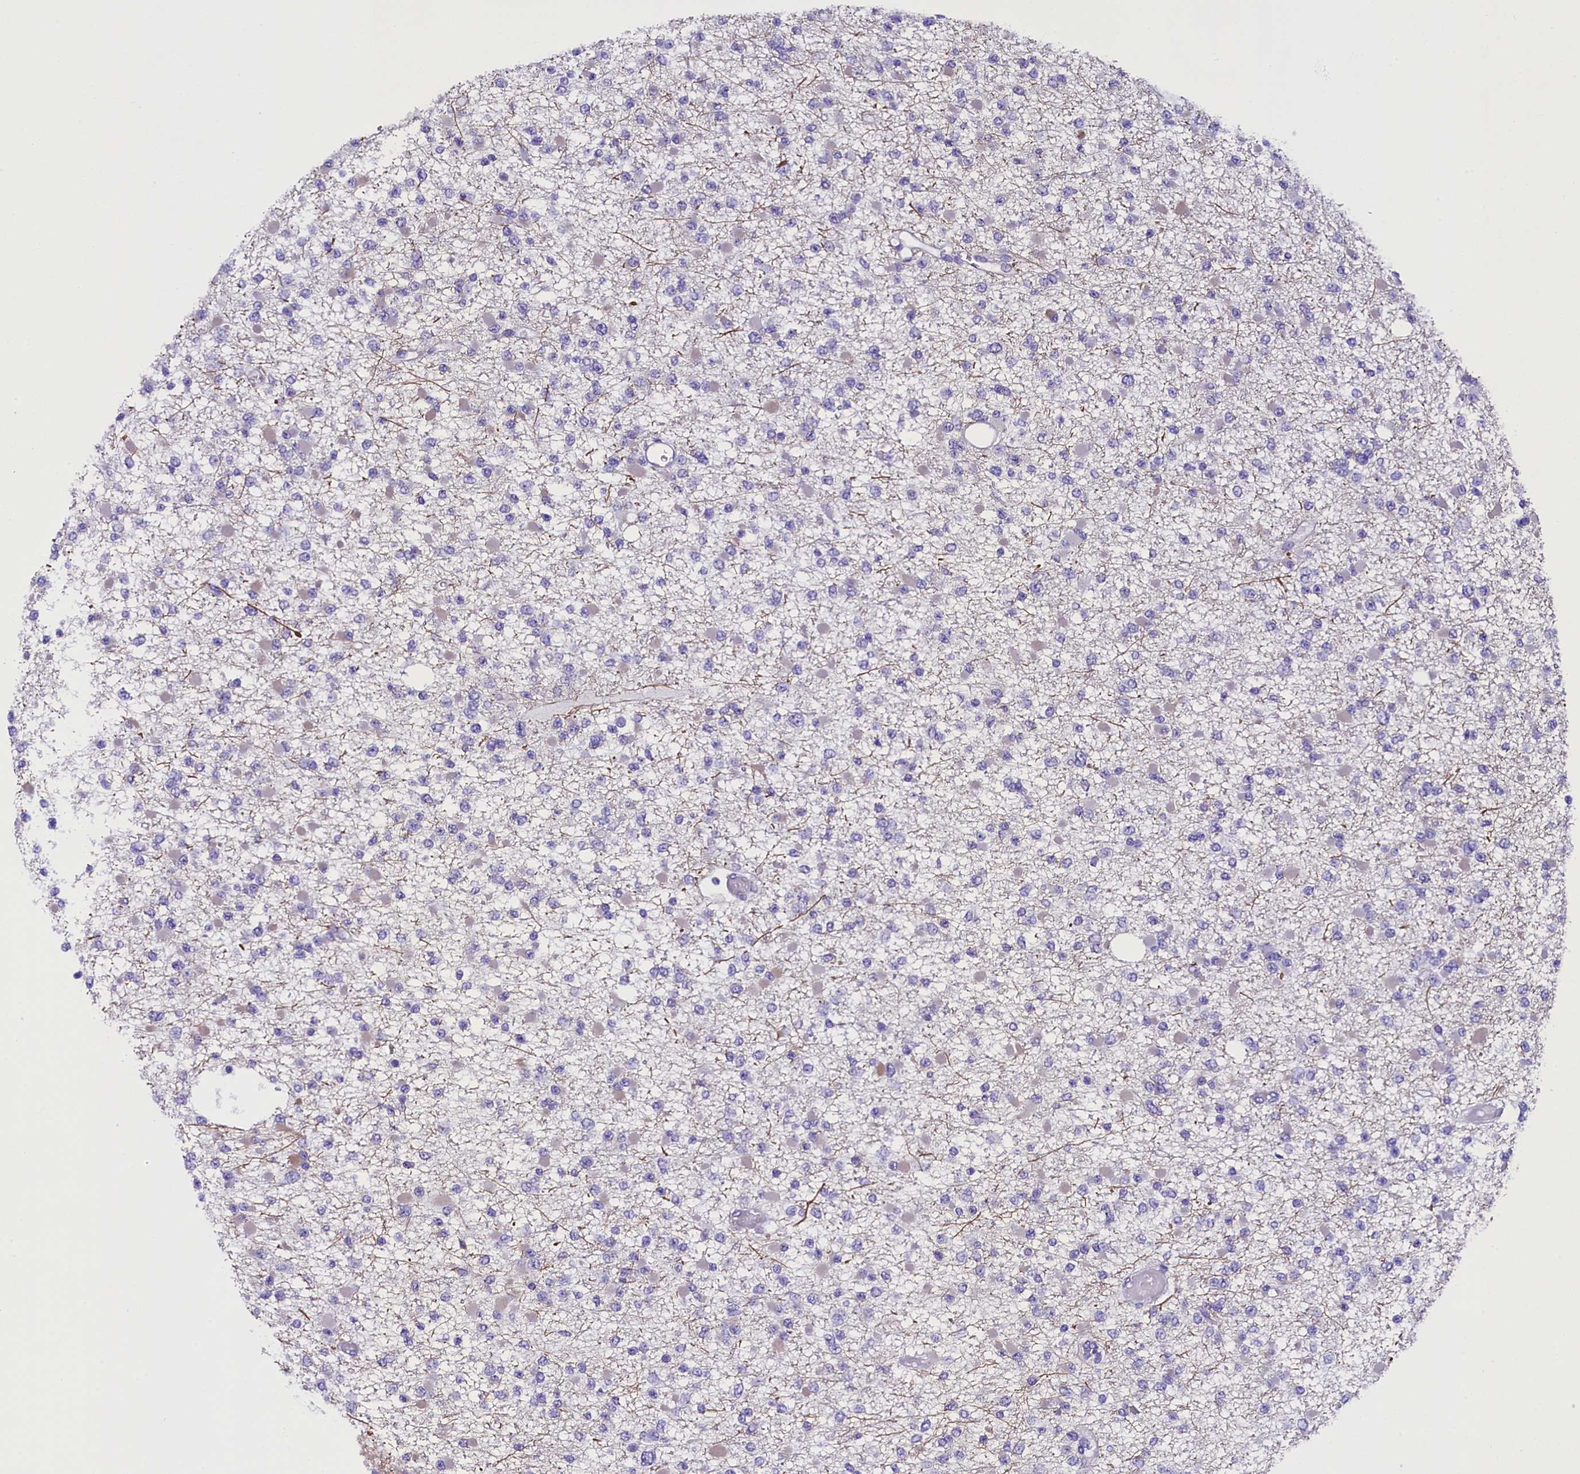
{"staining": {"intensity": "negative", "quantity": "none", "location": "none"}, "tissue": "glioma", "cell_type": "Tumor cells", "image_type": "cancer", "snomed": [{"axis": "morphology", "description": "Glioma, malignant, Low grade"}, {"axis": "topography", "description": "Brain"}], "caption": "High power microscopy histopathology image of an IHC histopathology image of glioma, revealing no significant expression in tumor cells.", "gene": "SOD3", "patient": {"sex": "female", "age": 22}}